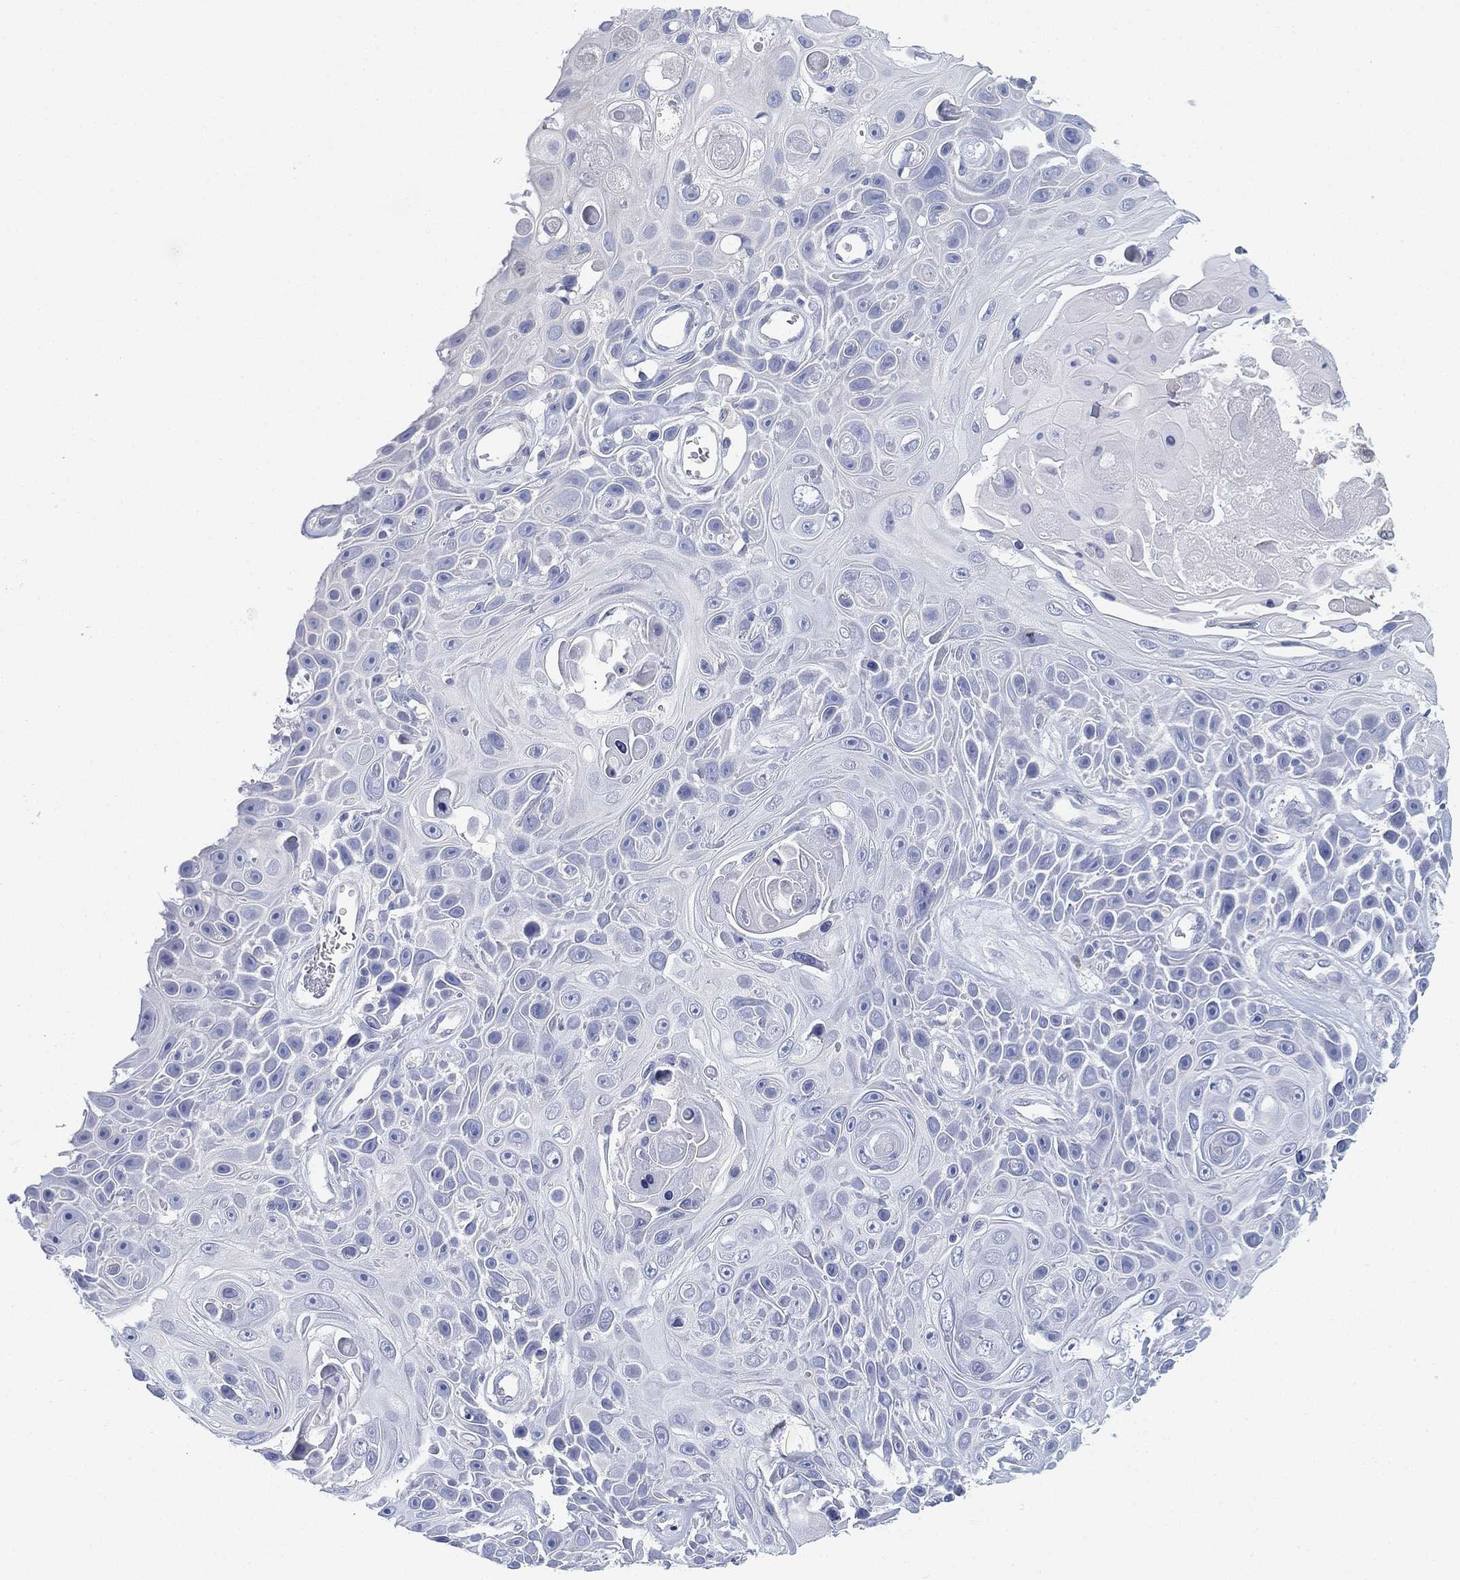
{"staining": {"intensity": "negative", "quantity": "none", "location": "none"}, "tissue": "skin cancer", "cell_type": "Tumor cells", "image_type": "cancer", "snomed": [{"axis": "morphology", "description": "Squamous cell carcinoma, NOS"}, {"axis": "topography", "description": "Skin"}], "caption": "DAB (3,3'-diaminobenzidine) immunohistochemical staining of skin cancer demonstrates no significant expression in tumor cells.", "gene": "GCNA", "patient": {"sex": "male", "age": 82}}